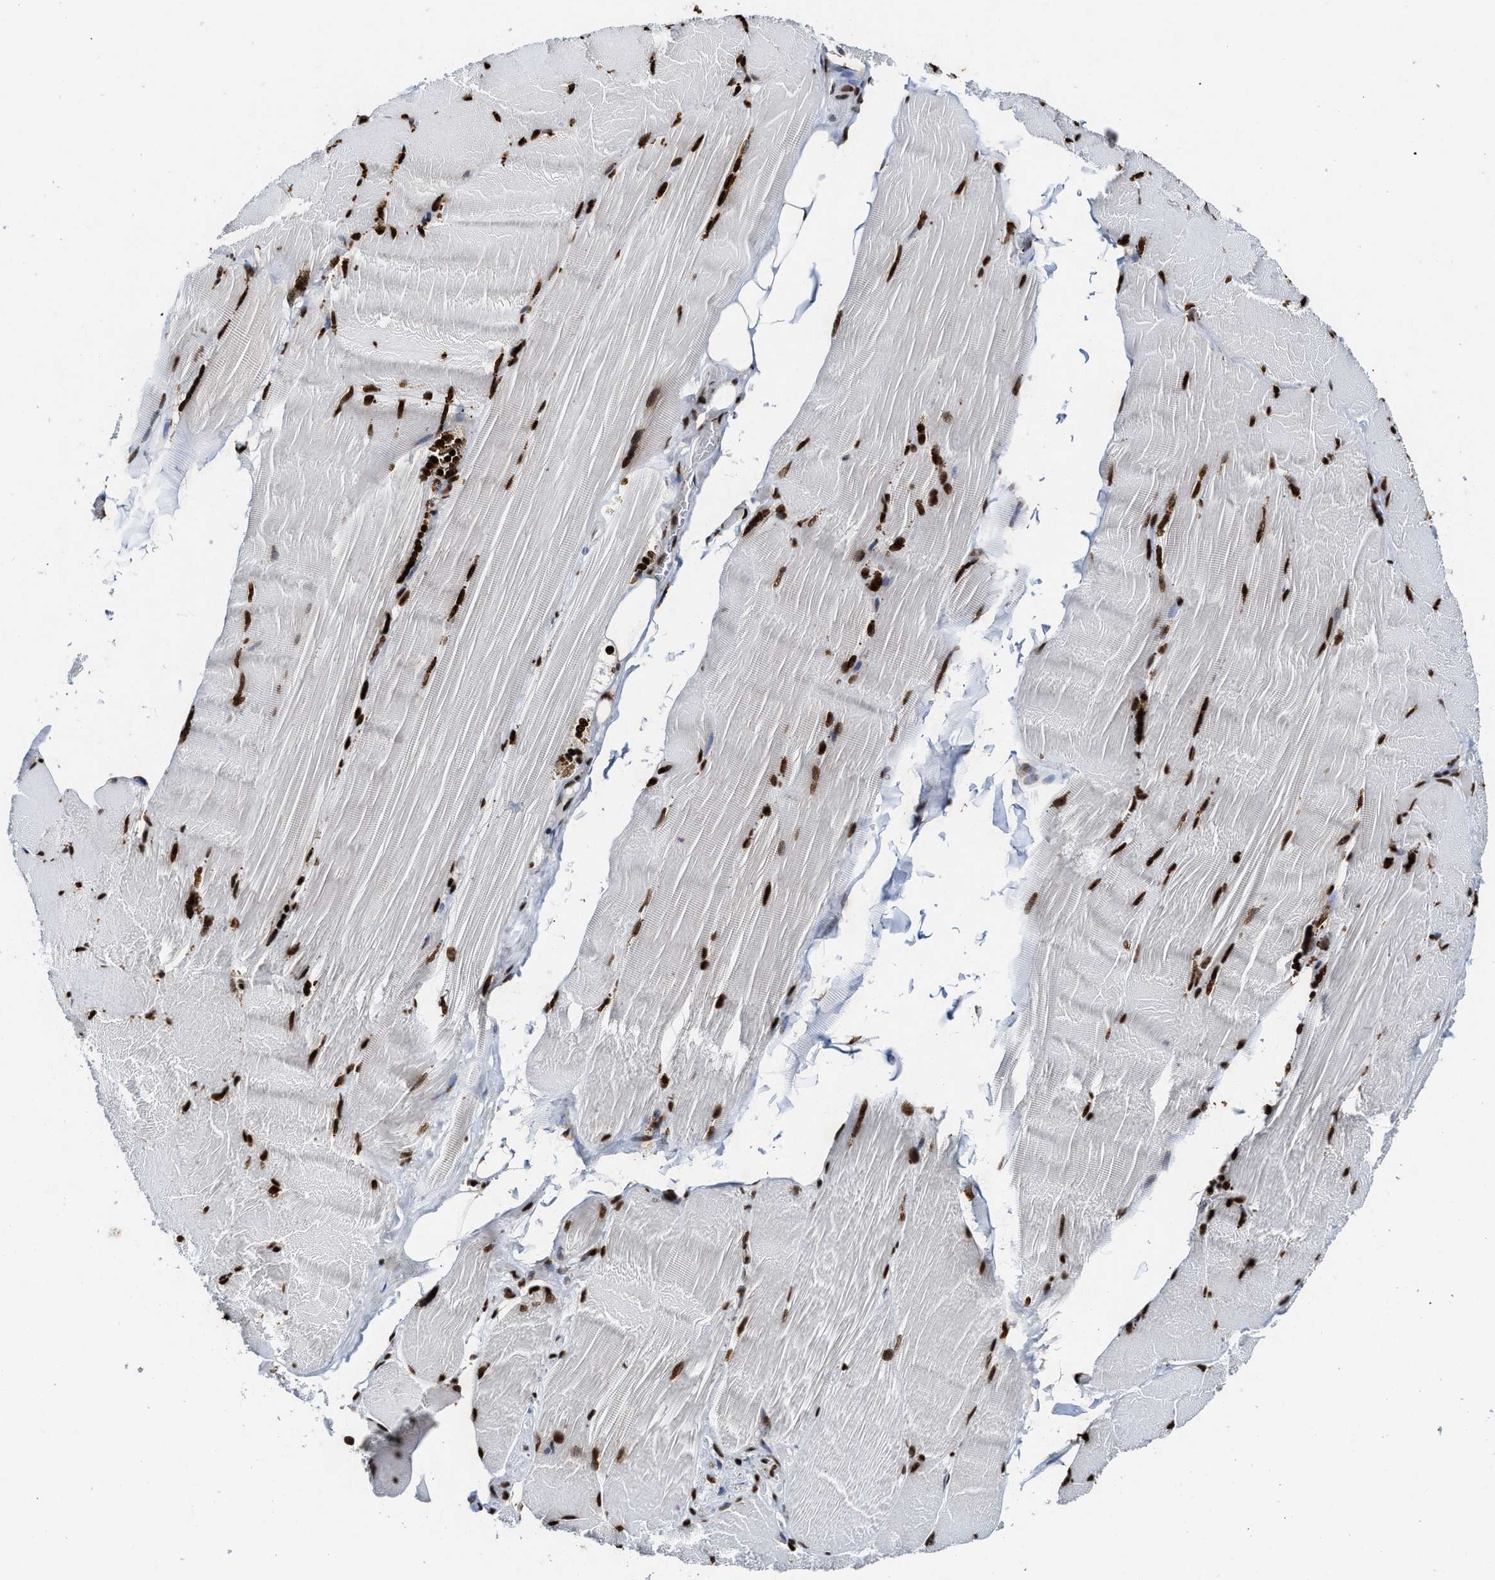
{"staining": {"intensity": "strong", "quantity": ">75%", "location": "nuclear"}, "tissue": "skeletal muscle", "cell_type": "Myocytes", "image_type": "normal", "snomed": [{"axis": "morphology", "description": "Normal tissue, NOS"}, {"axis": "topography", "description": "Skin"}, {"axis": "topography", "description": "Skeletal muscle"}], "caption": "A brown stain labels strong nuclear expression of a protein in myocytes of normal skeletal muscle. (Brightfield microscopy of DAB IHC at high magnification).", "gene": "ALYREF", "patient": {"sex": "male", "age": 83}}